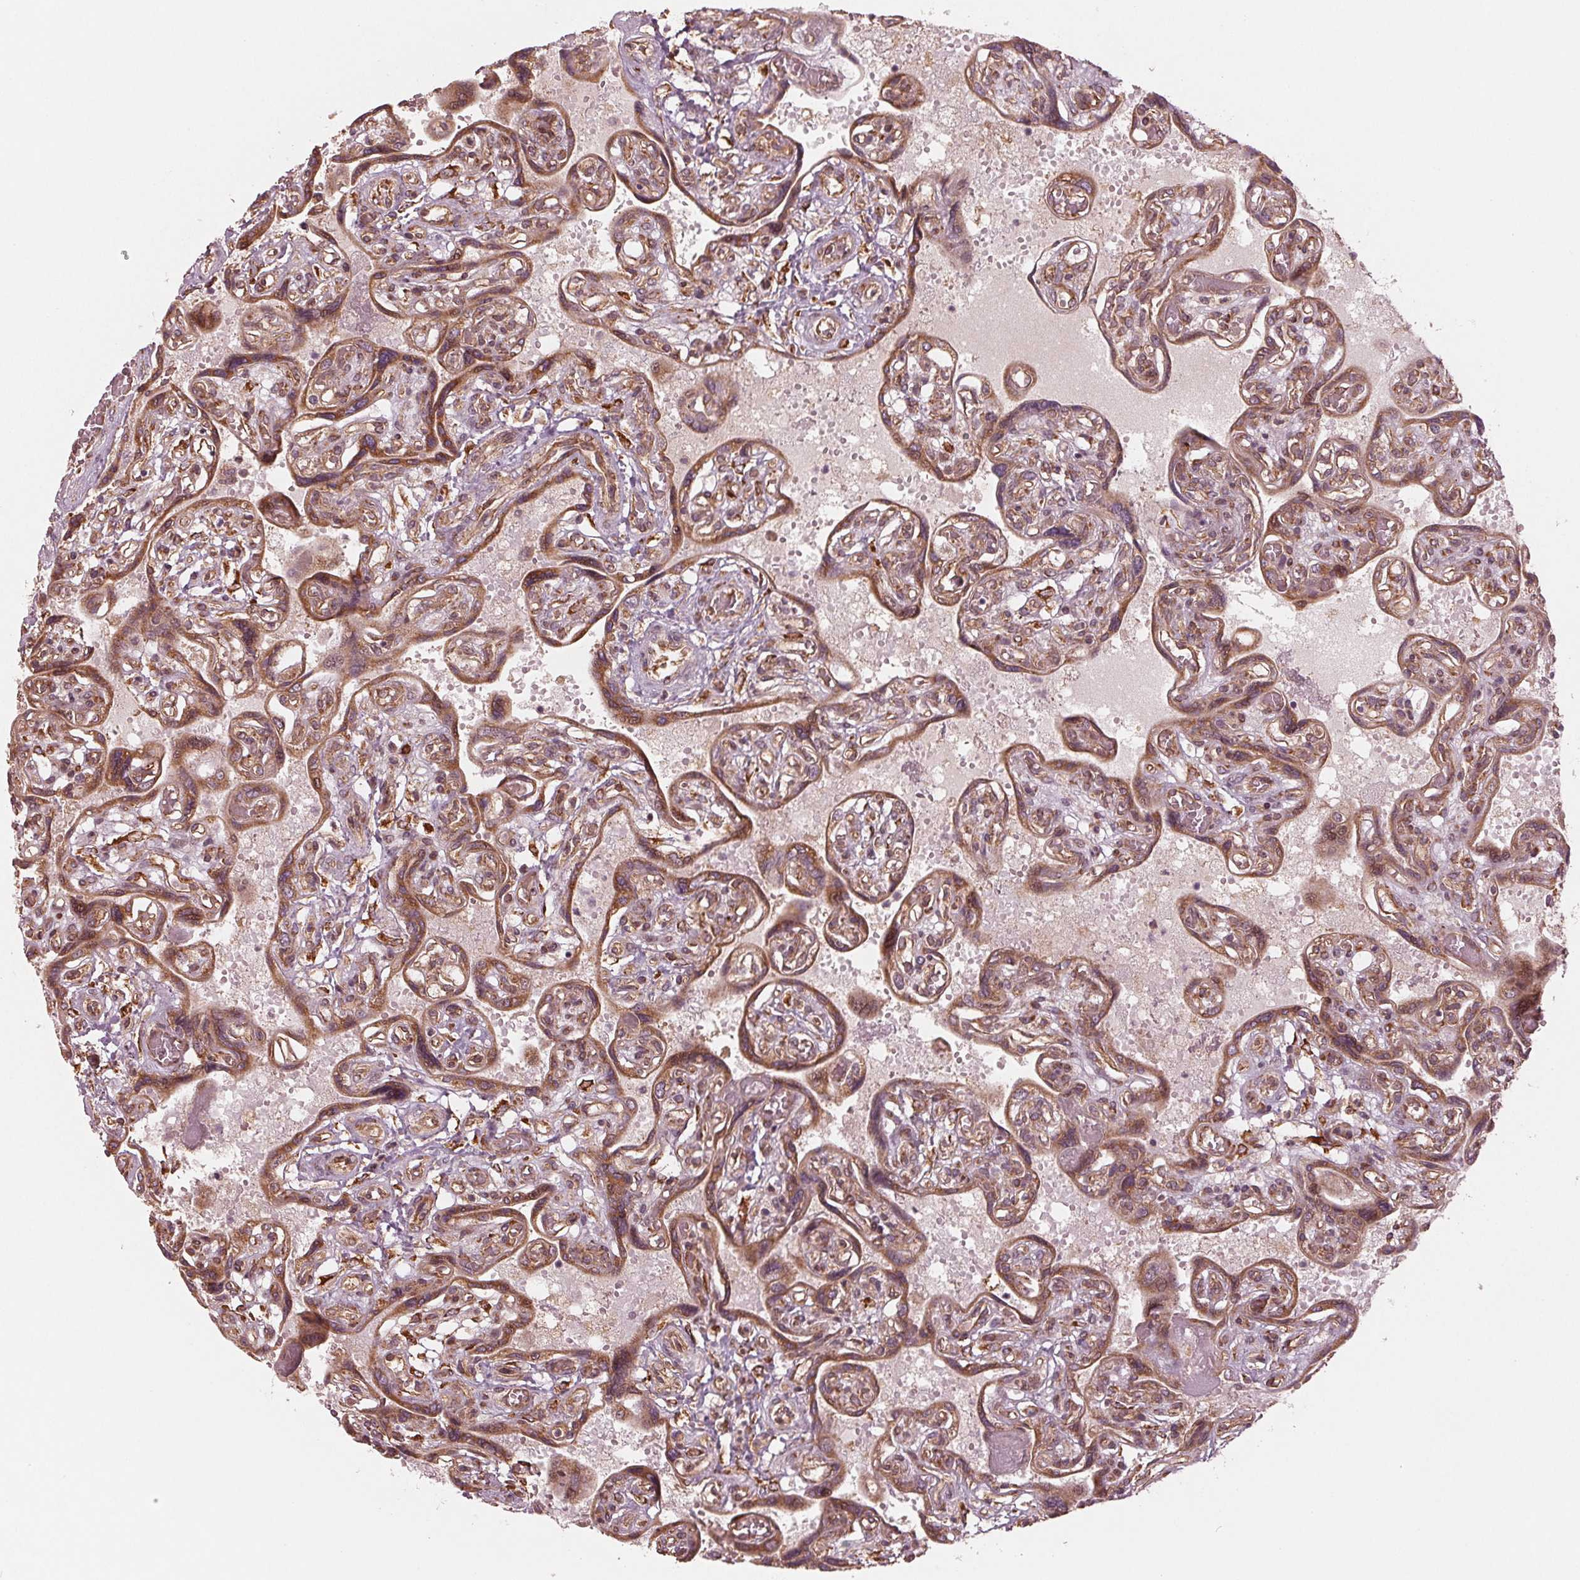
{"staining": {"intensity": "moderate", "quantity": ">75%", "location": "cytoplasmic/membranous,nuclear"}, "tissue": "placenta", "cell_type": "Decidual cells", "image_type": "normal", "snomed": [{"axis": "morphology", "description": "Normal tissue, NOS"}, {"axis": "topography", "description": "Placenta"}], "caption": "Decidual cells reveal medium levels of moderate cytoplasmic/membranous,nuclear expression in about >75% of cells in normal human placenta. (Brightfield microscopy of DAB IHC at high magnification).", "gene": "CMIP", "patient": {"sex": "female", "age": 32}}